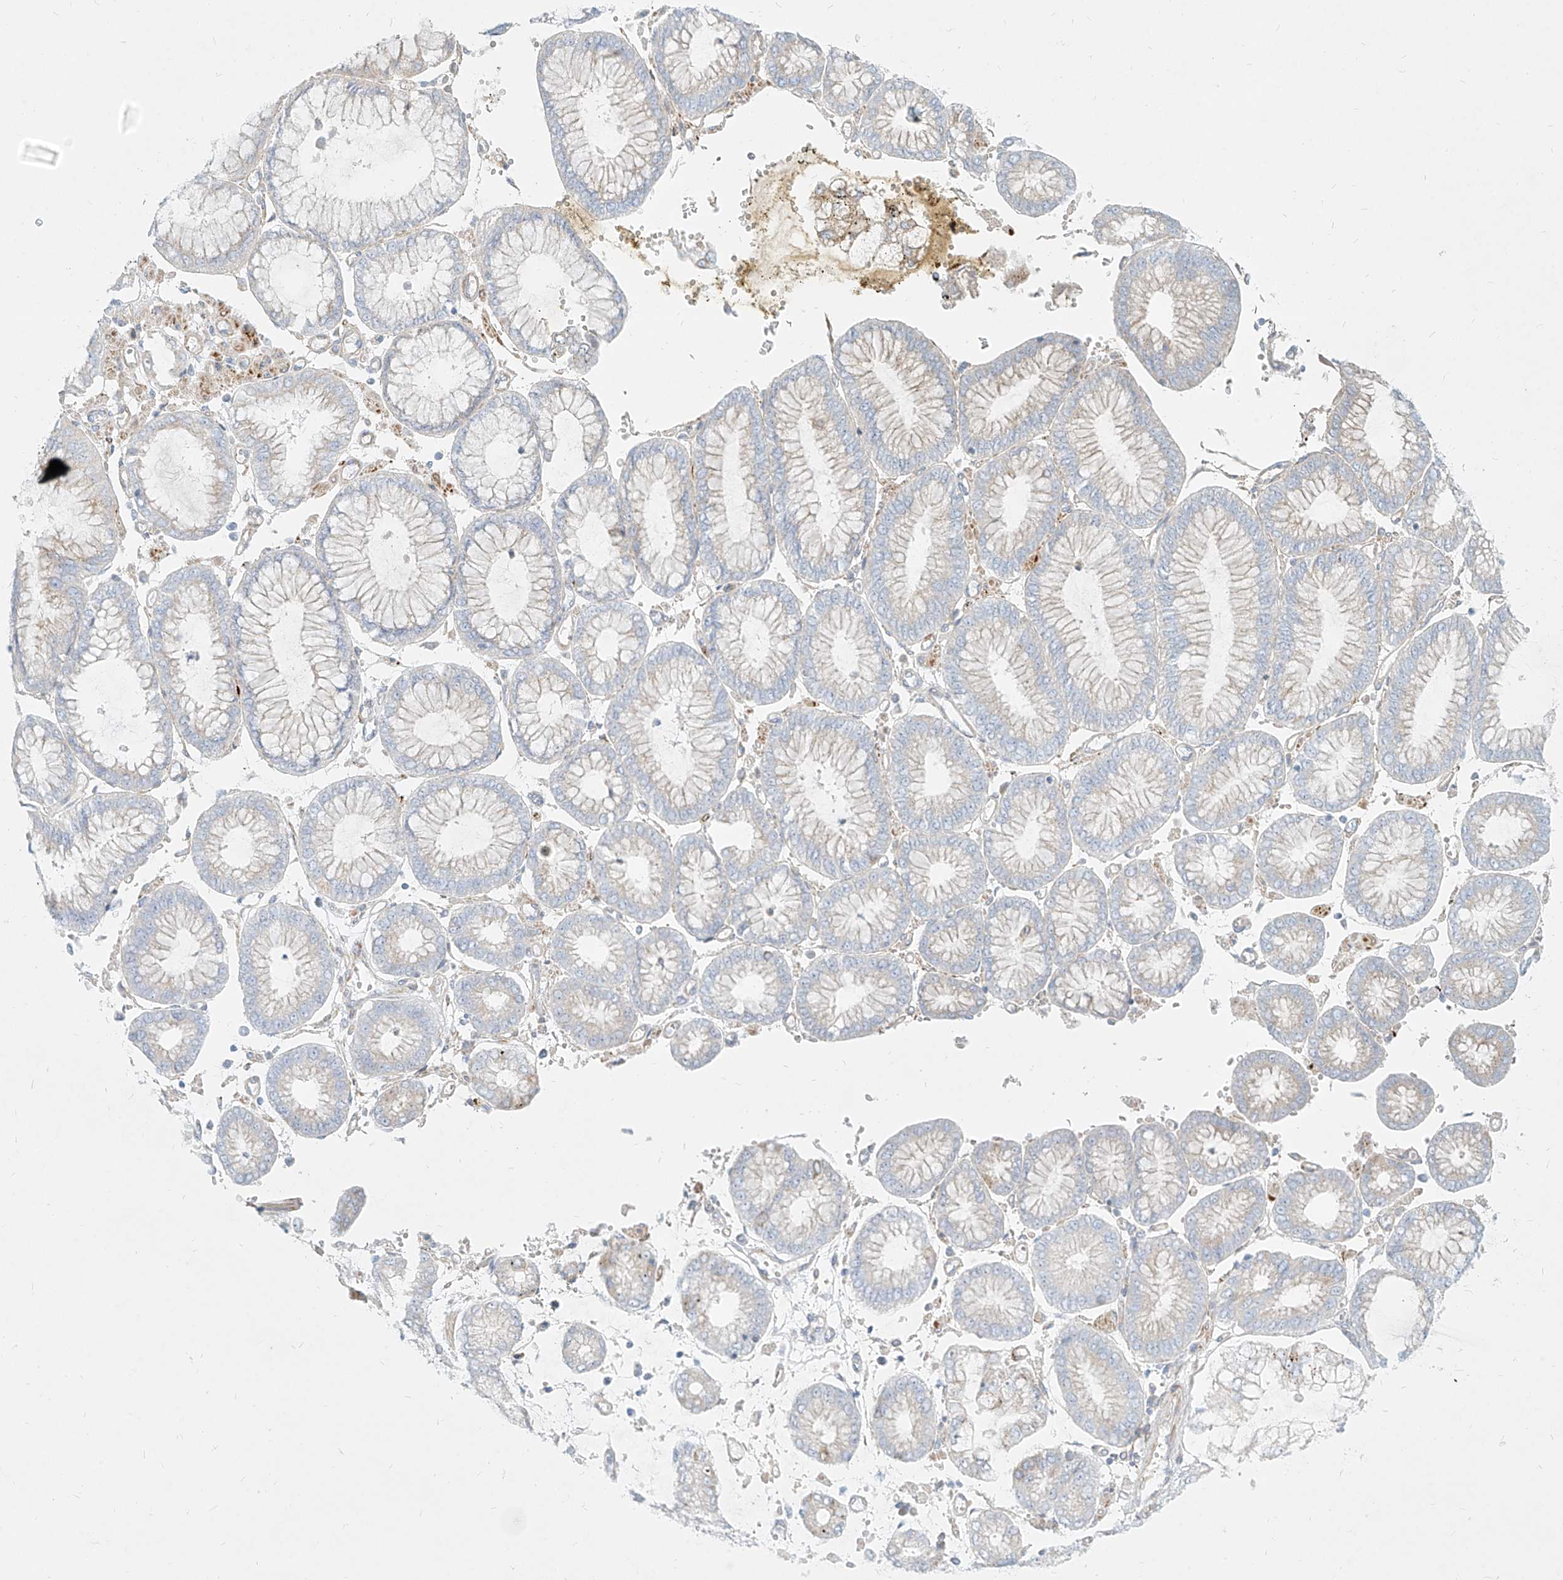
{"staining": {"intensity": "negative", "quantity": "none", "location": "none"}, "tissue": "stomach cancer", "cell_type": "Tumor cells", "image_type": "cancer", "snomed": [{"axis": "morphology", "description": "Adenocarcinoma, NOS"}, {"axis": "topography", "description": "Stomach"}], "caption": "Tumor cells are negative for protein expression in human adenocarcinoma (stomach).", "gene": "MTX2", "patient": {"sex": "male", "age": 76}}